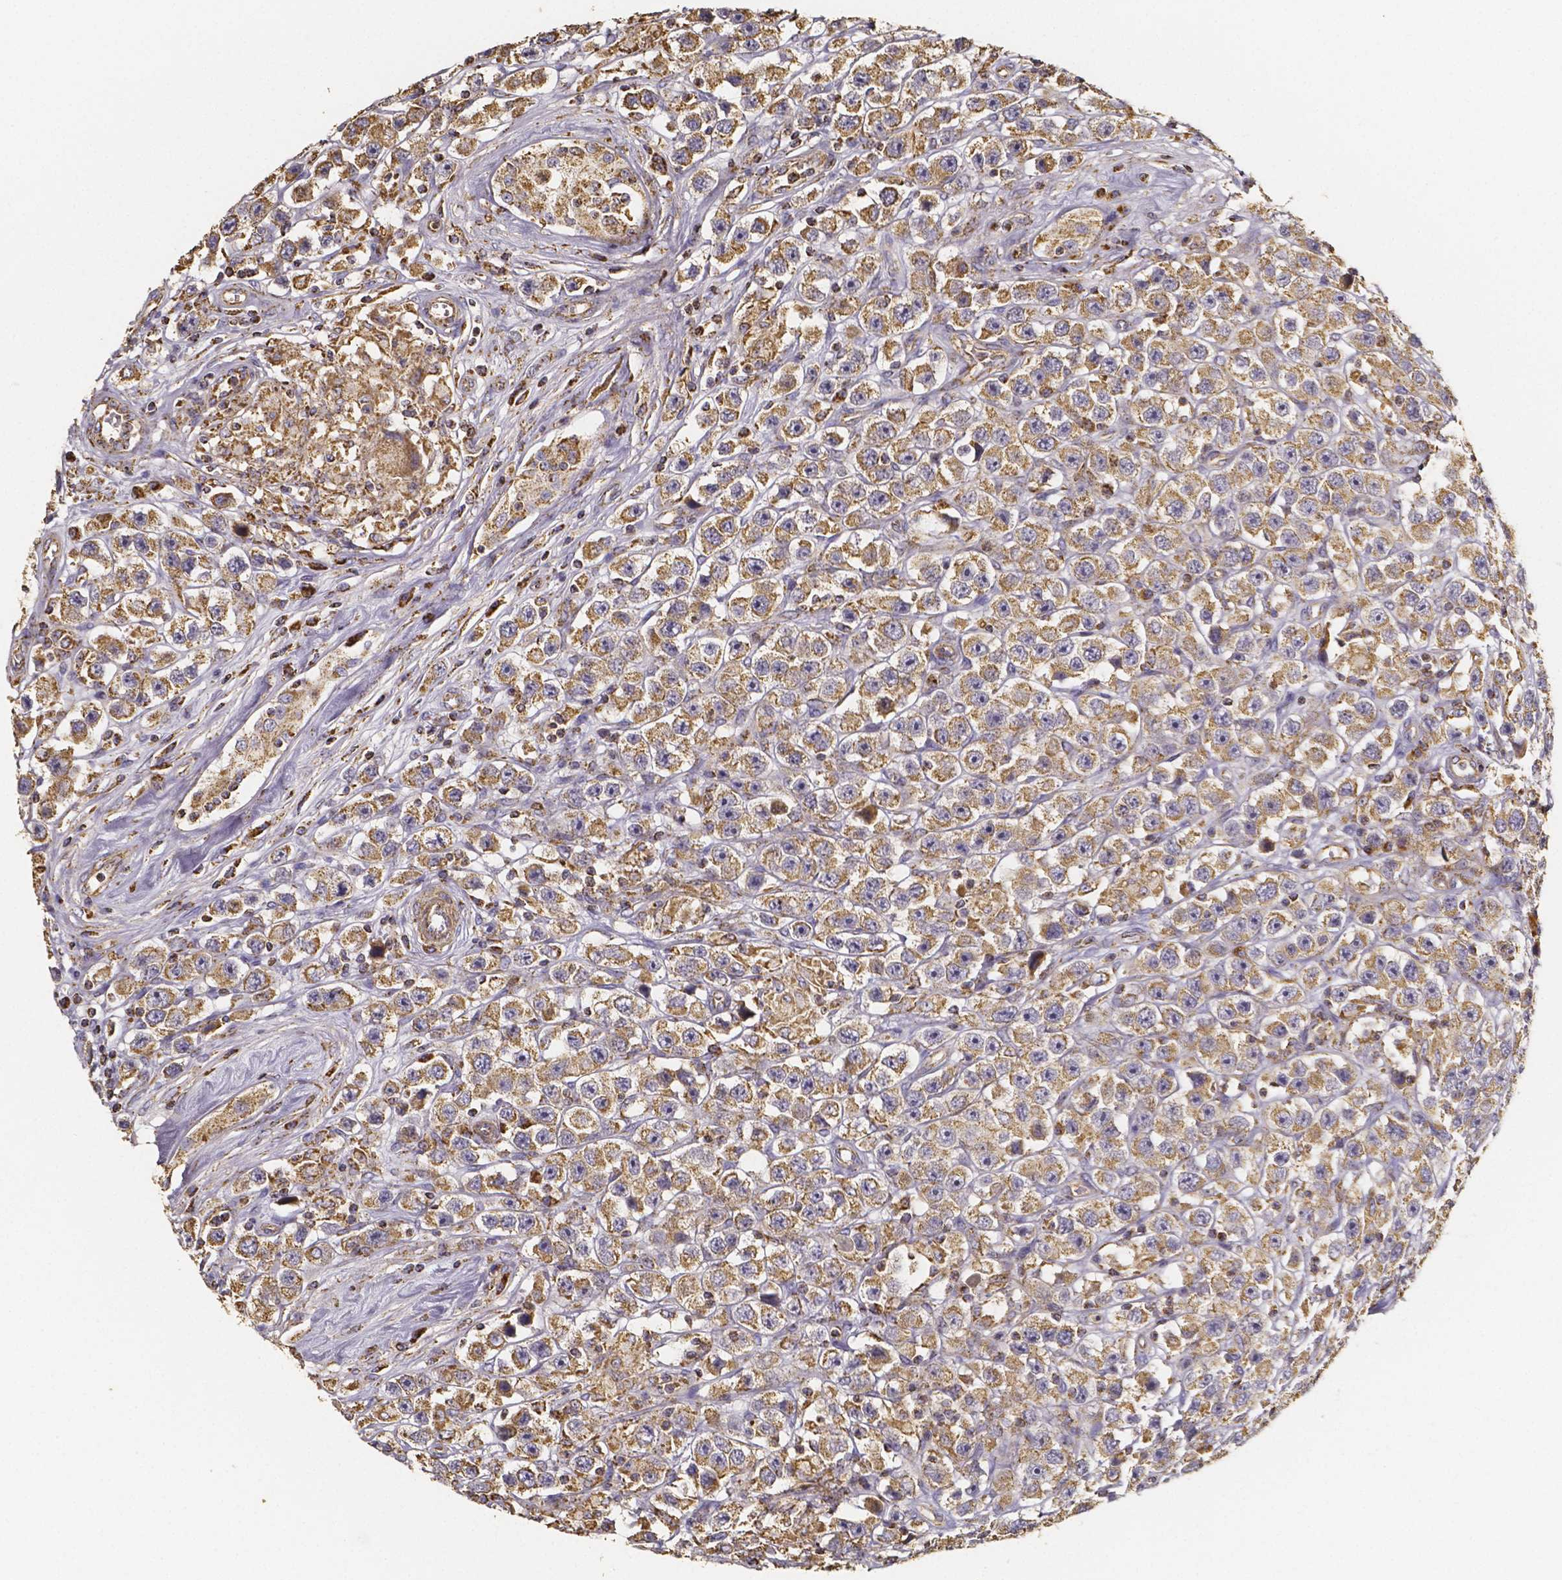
{"staining": {"intensity": "moderate", "quantity": ">75%", "location": "cytoplasmic/membranous"}, "tissue": "testis cancer", "cell_type": "Tumor cells", "image_type": "cancer", "snomed": [{"axis": "morphology", "description": "Seminoma, NOS"}, {"axis": "topography", "description": "Testis"}], "caption": "This histopathology image displays testis seminoma stained with IHC to label a protein in brown. The cytoplasmic/membranous of tumor cells show moderate positivity for the protein. Nuclei are counter-stained blue.", "gene": "SLC35D2", "patient": {"sex": "male", "age": 45}}